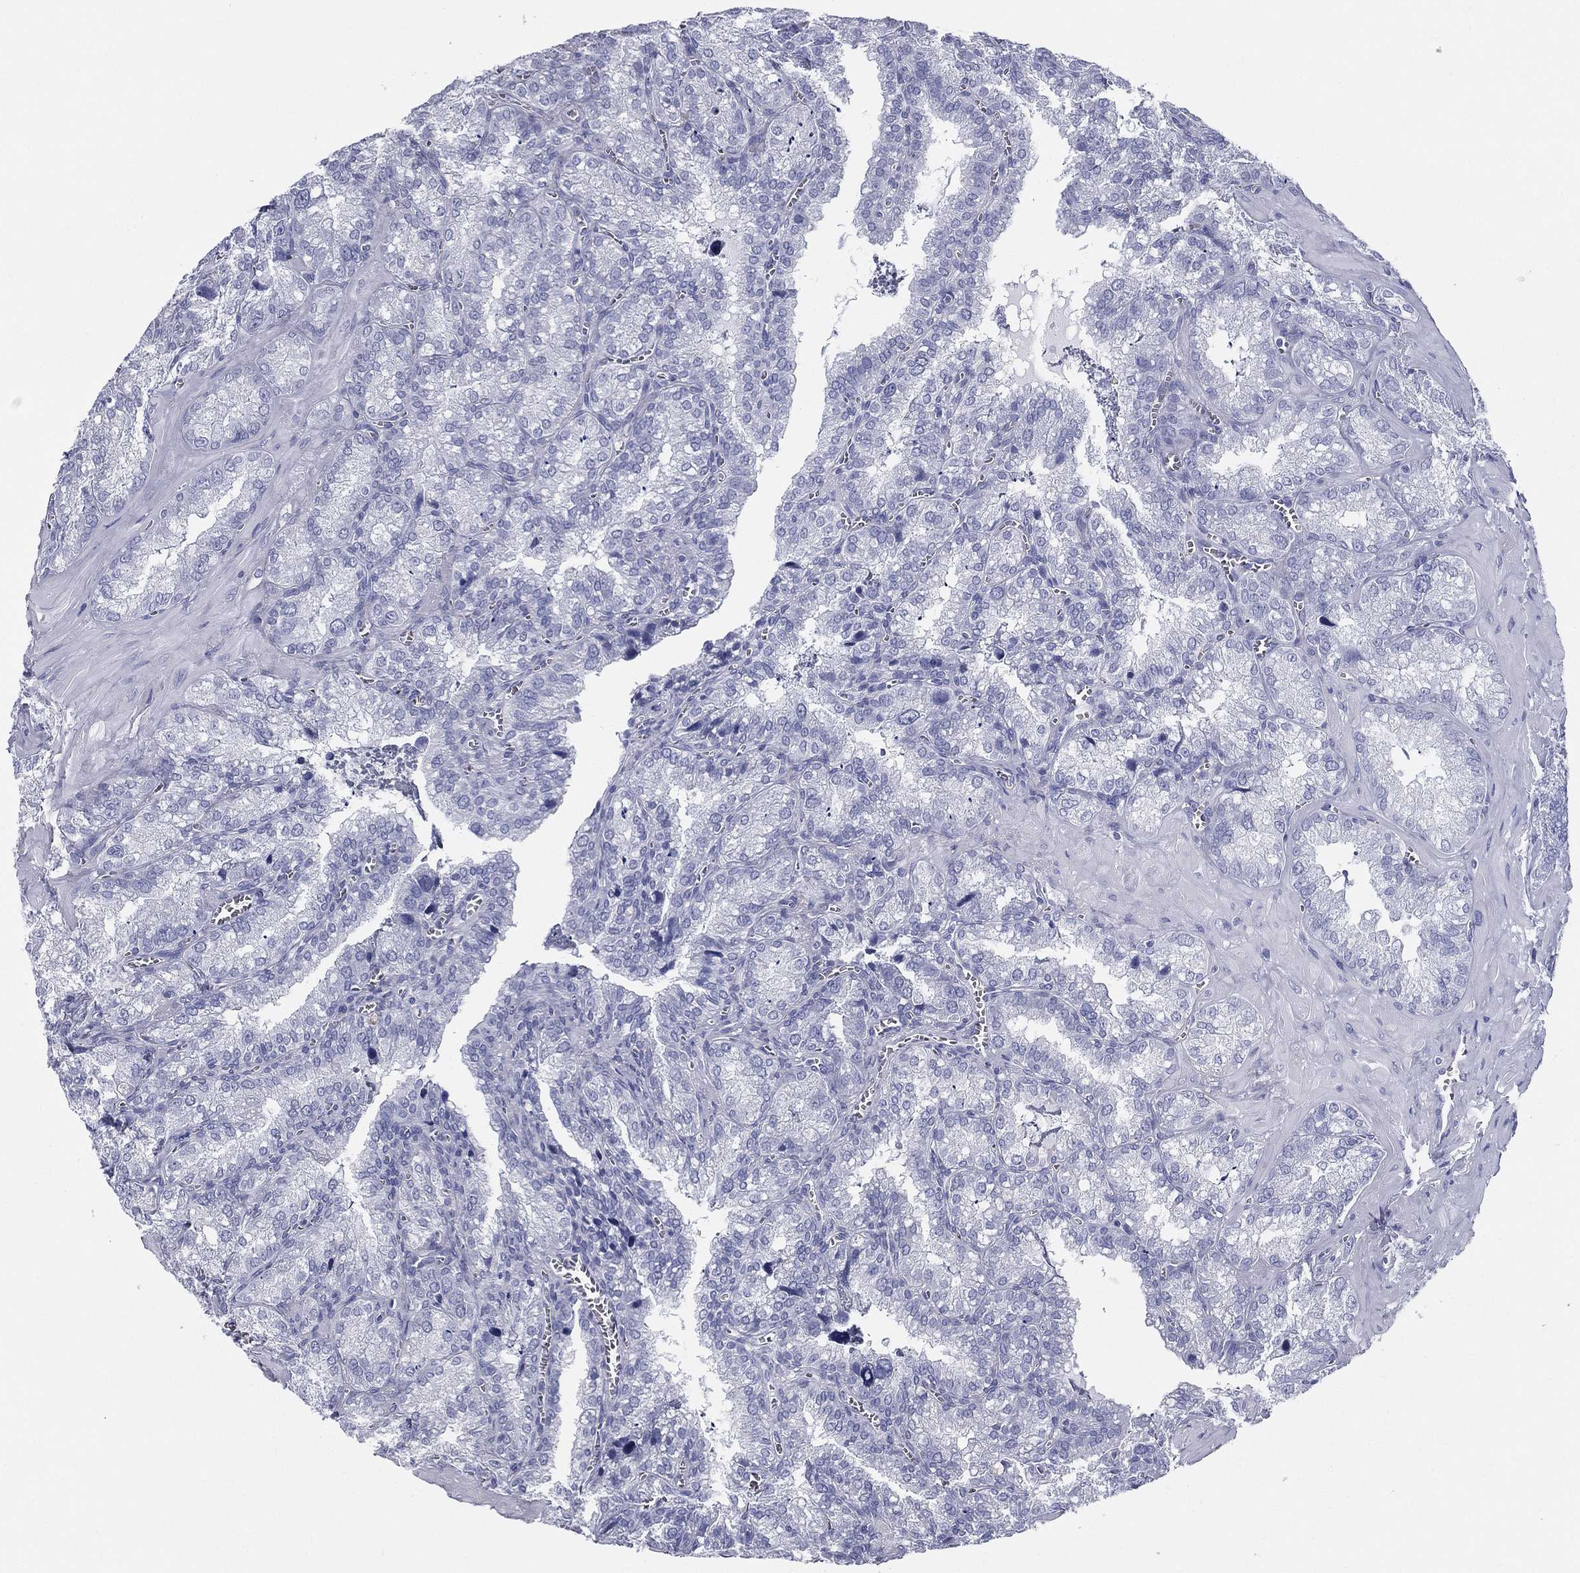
{"staining": {"intensity": "negative", "quantity": "none", "location": "none"}, "tissue": "seminal vesicle", "cell_type": "Glandular cells", "image_type": "normal", "snomed": [{"axis": "morphology", "description": "Normal tissue, NOS"}, {"axis": "topography", "description": "Seminal veicle"}], "caption": "A histopathology image of human seminal vesicle is negative for staining in glandular cells. (DAB IHC, high magnification).", "gene": "RSPH4A", "patient": {"sex": "male", "age": 57}}